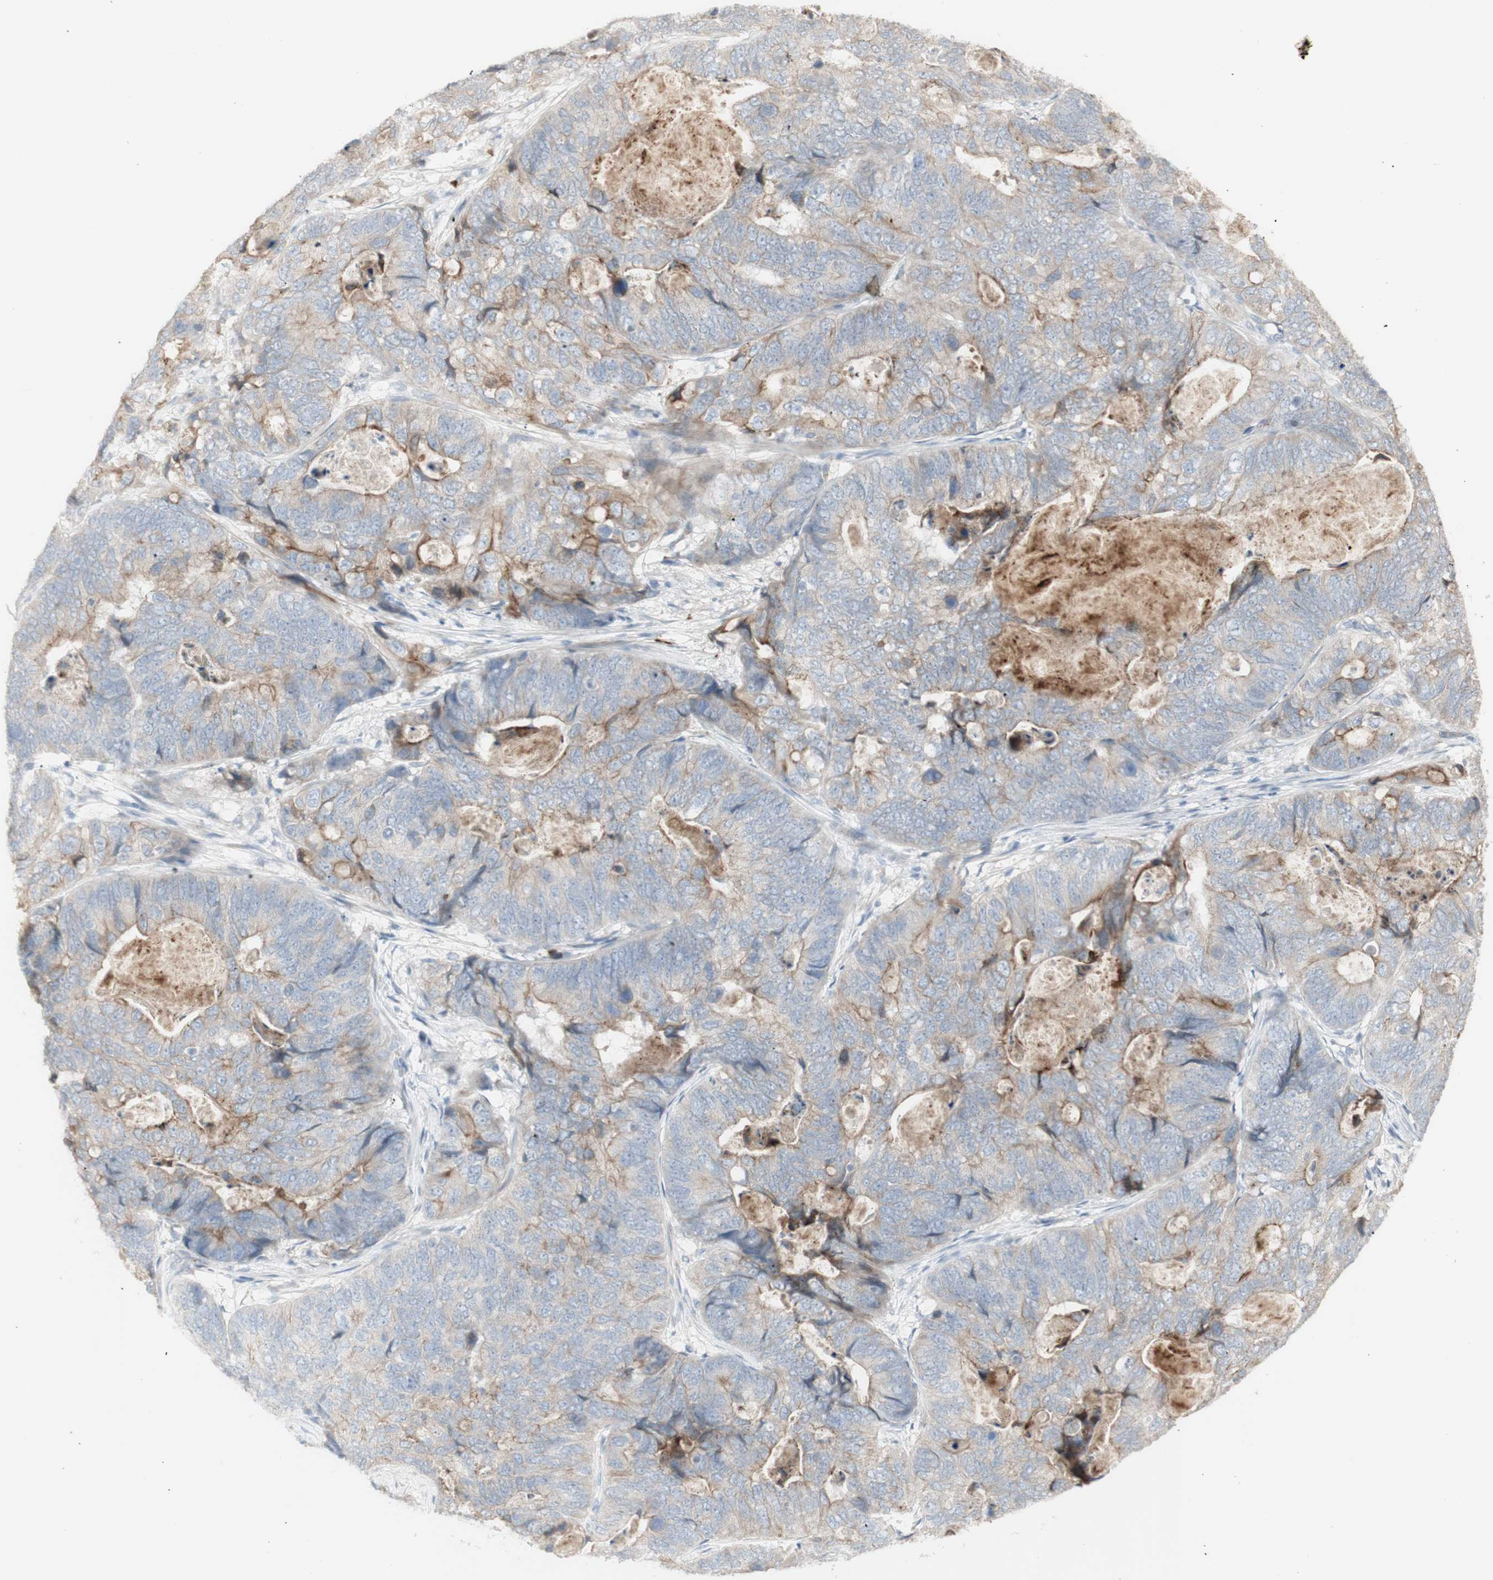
{"staining": {"intensity": "moderate", "quantity": "25%-75%", "location": "cytoplasmic/membranous"}, "tissue": "stomach cancer", "cell_type": "Tumor cells", "image_type": "cancer", "snomed": [{"axis": "morphology", "description": "Adenocarcinoma, NOS"}, {"axis": "topography", "description": "Stomach"}], "caption": "Stomach cancer was stained to show a protein in brown. There is medium levels of moderate cytoplasmic/membranous expression in about 25%-75% of tumor cells.", "gene": "NDST4", "patient": {"sex": "female", "age": 89}}